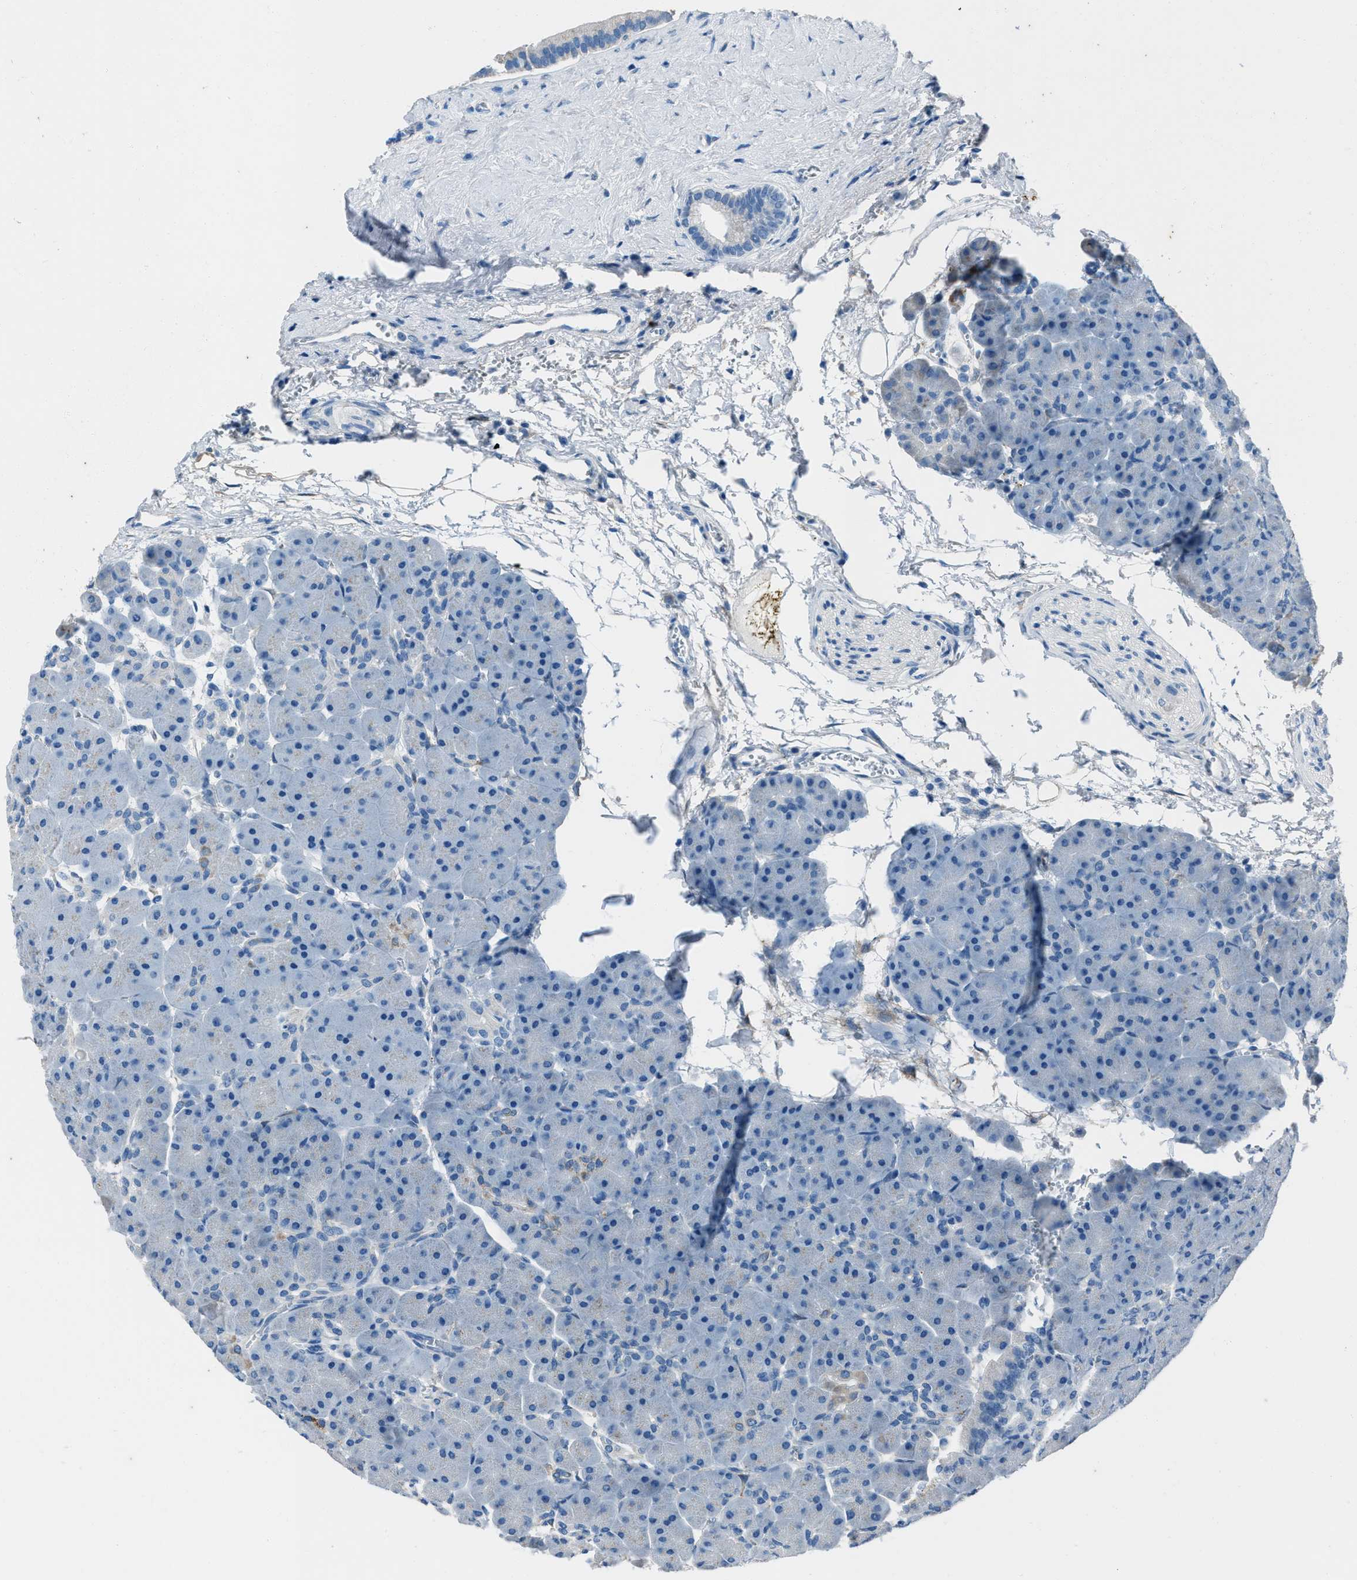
{"staining": {"intensity": "negative", "quantity": "none", "location": "none"}, "tissue": "pancreas", "cell_type": "Exocrine glandular cells", "image_type": "normal", "snomed": [{"axis": "morphology", "description": "Normal tissue, NOS"}, {"axis": "topography", "description": "Pancreas"}], "caption": "A high-resolution micrograph shows IHC staining of benign pancreas, which demonstrates no significant expression in exocrine glandular cells.", "gene": "AMACR", "patient": {"sex": "male", "age": 66}}